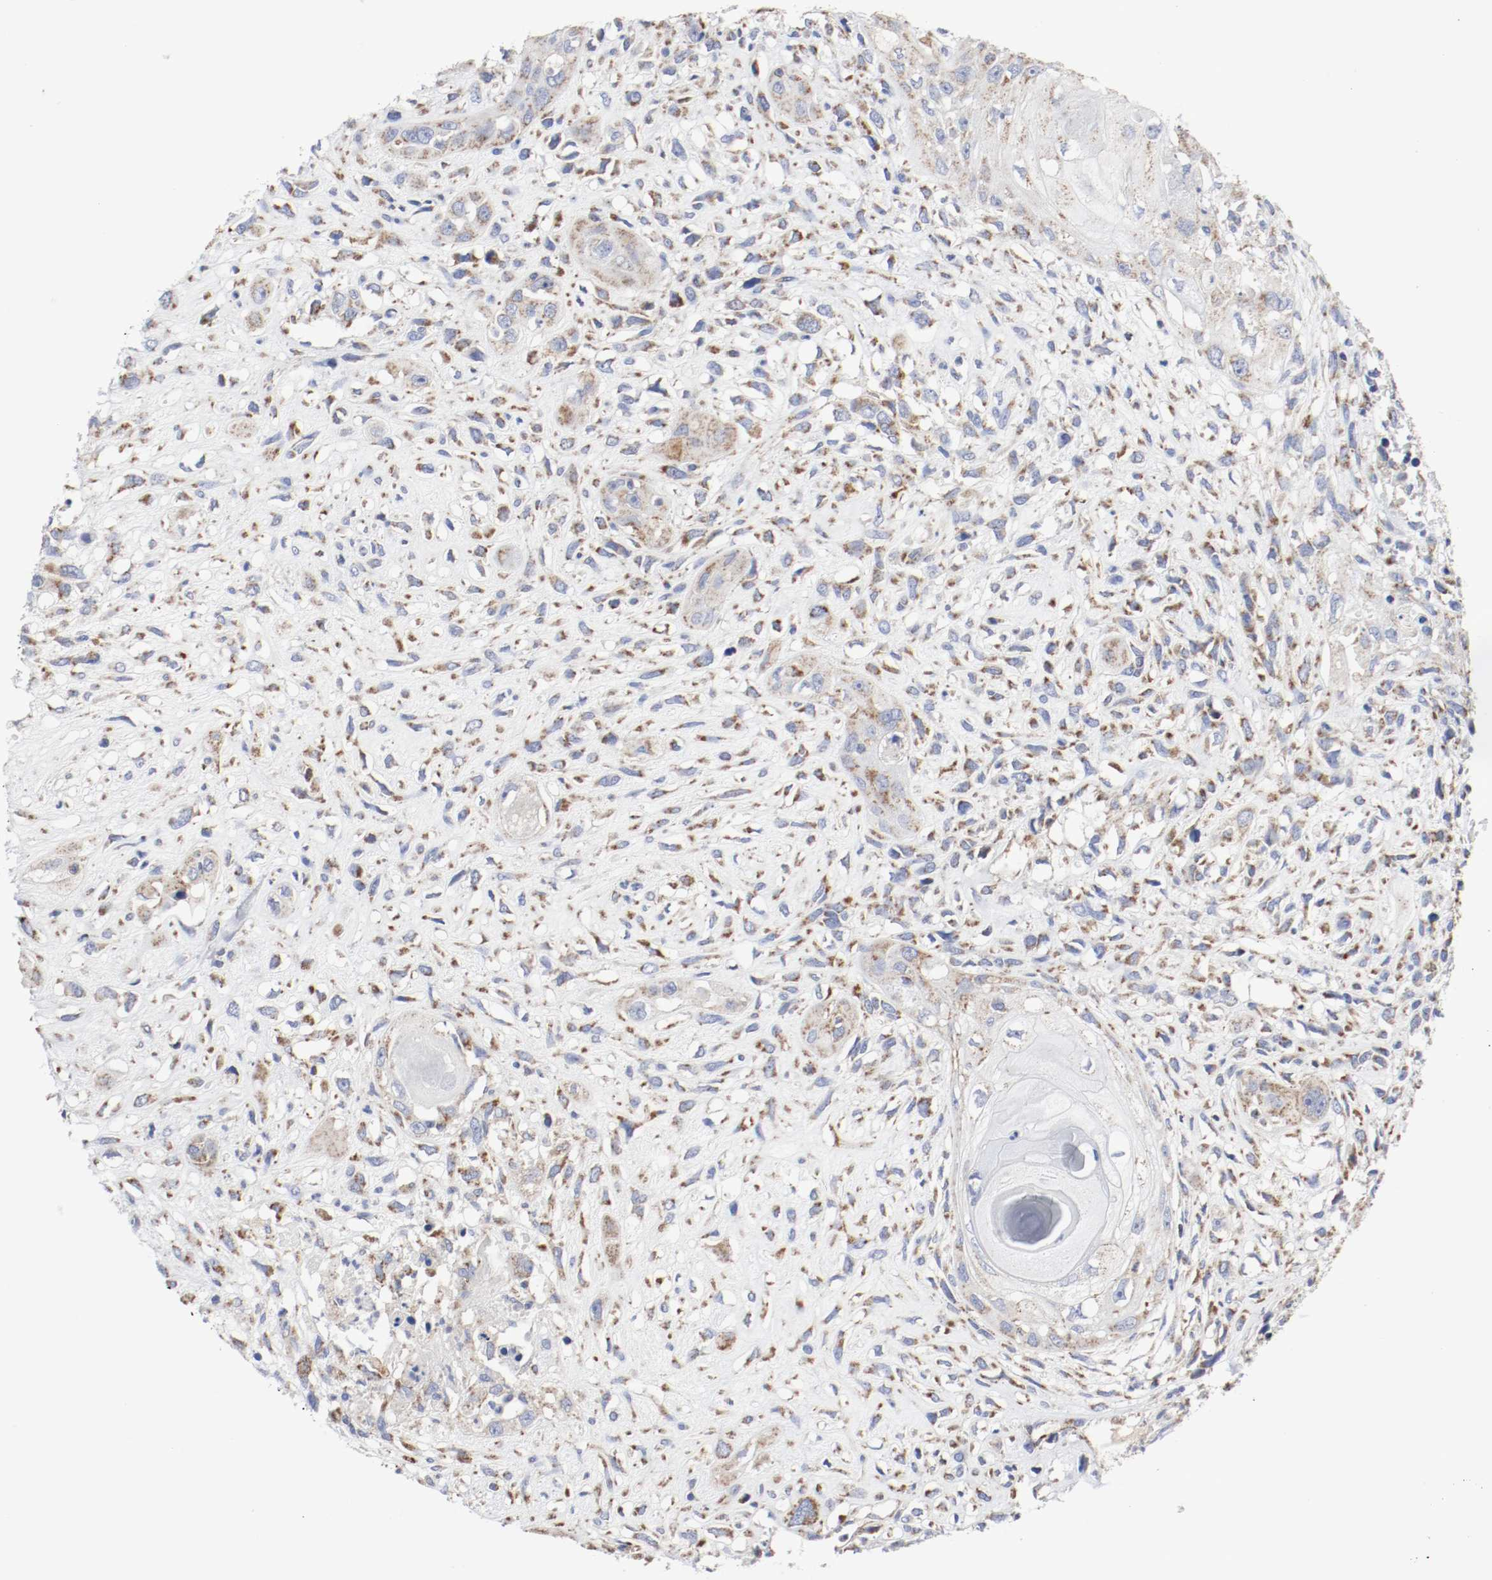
{"staining": {"intensity": "moderate", "quantity": ">75%", "location": "cytoplasmic/membranous"}, "tissue": "head and neck cancer", "cell_type": "Tumor cells", "image_type": "cancer", "snomed": [{"axis": "morphology", "description": "Necrosis, NOS"}, {"axis": "morphology", "description": "Neoplasm, malignant, NOS"}, {"axis": "topography", "description": "Salivary gland"}, {"axis": "topography", "description": "Head-Neck"}], "caption": "Tumor cells display moderate cytoplasmic/membranous staining in approximately >75% of cells in head and neck cancer.", "gene": "AFG3L2", "patient": {"sex": "male", "age": 43}}